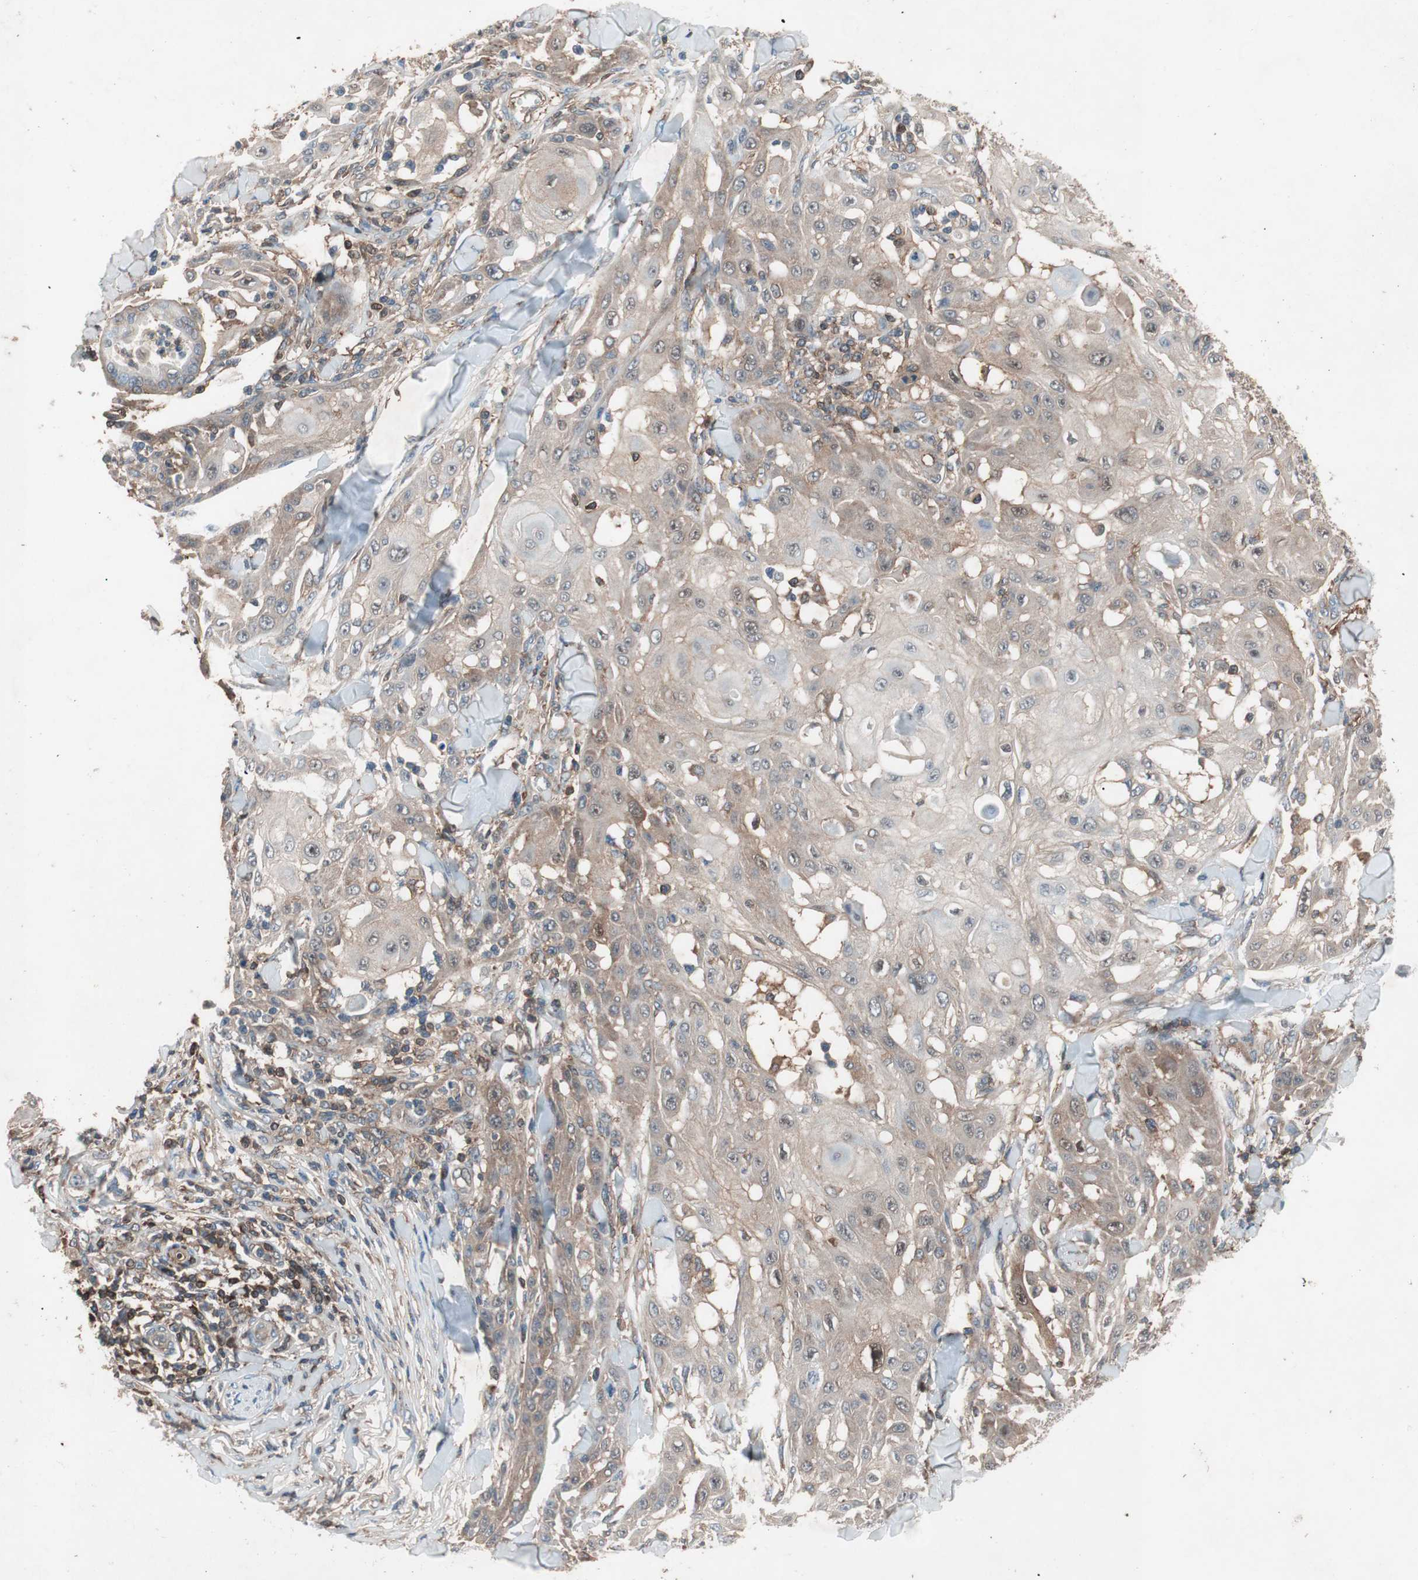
{"staining": {"intensity": "weak", "quantity": ">75%", "location": "cytoplasmic/membranous"}, "tissue": "skin cancer", "cell_type": "Tumor cells", "image_type": "cancer", "snomed": [{"axis": "morphology", "description": "Squamous cell carcinoma, NOS"}, {"axis": "topography", "description": "Skin"}], "caption": "About >75% of tumor cells in human squamous cell carcinoma (skin) demonstrate weak cytoplasmic/membranous protein staining as visualized by brown immunohistochemical staining.", "gene": "GALT", "patient": {"sex": "male", "age": 24}}